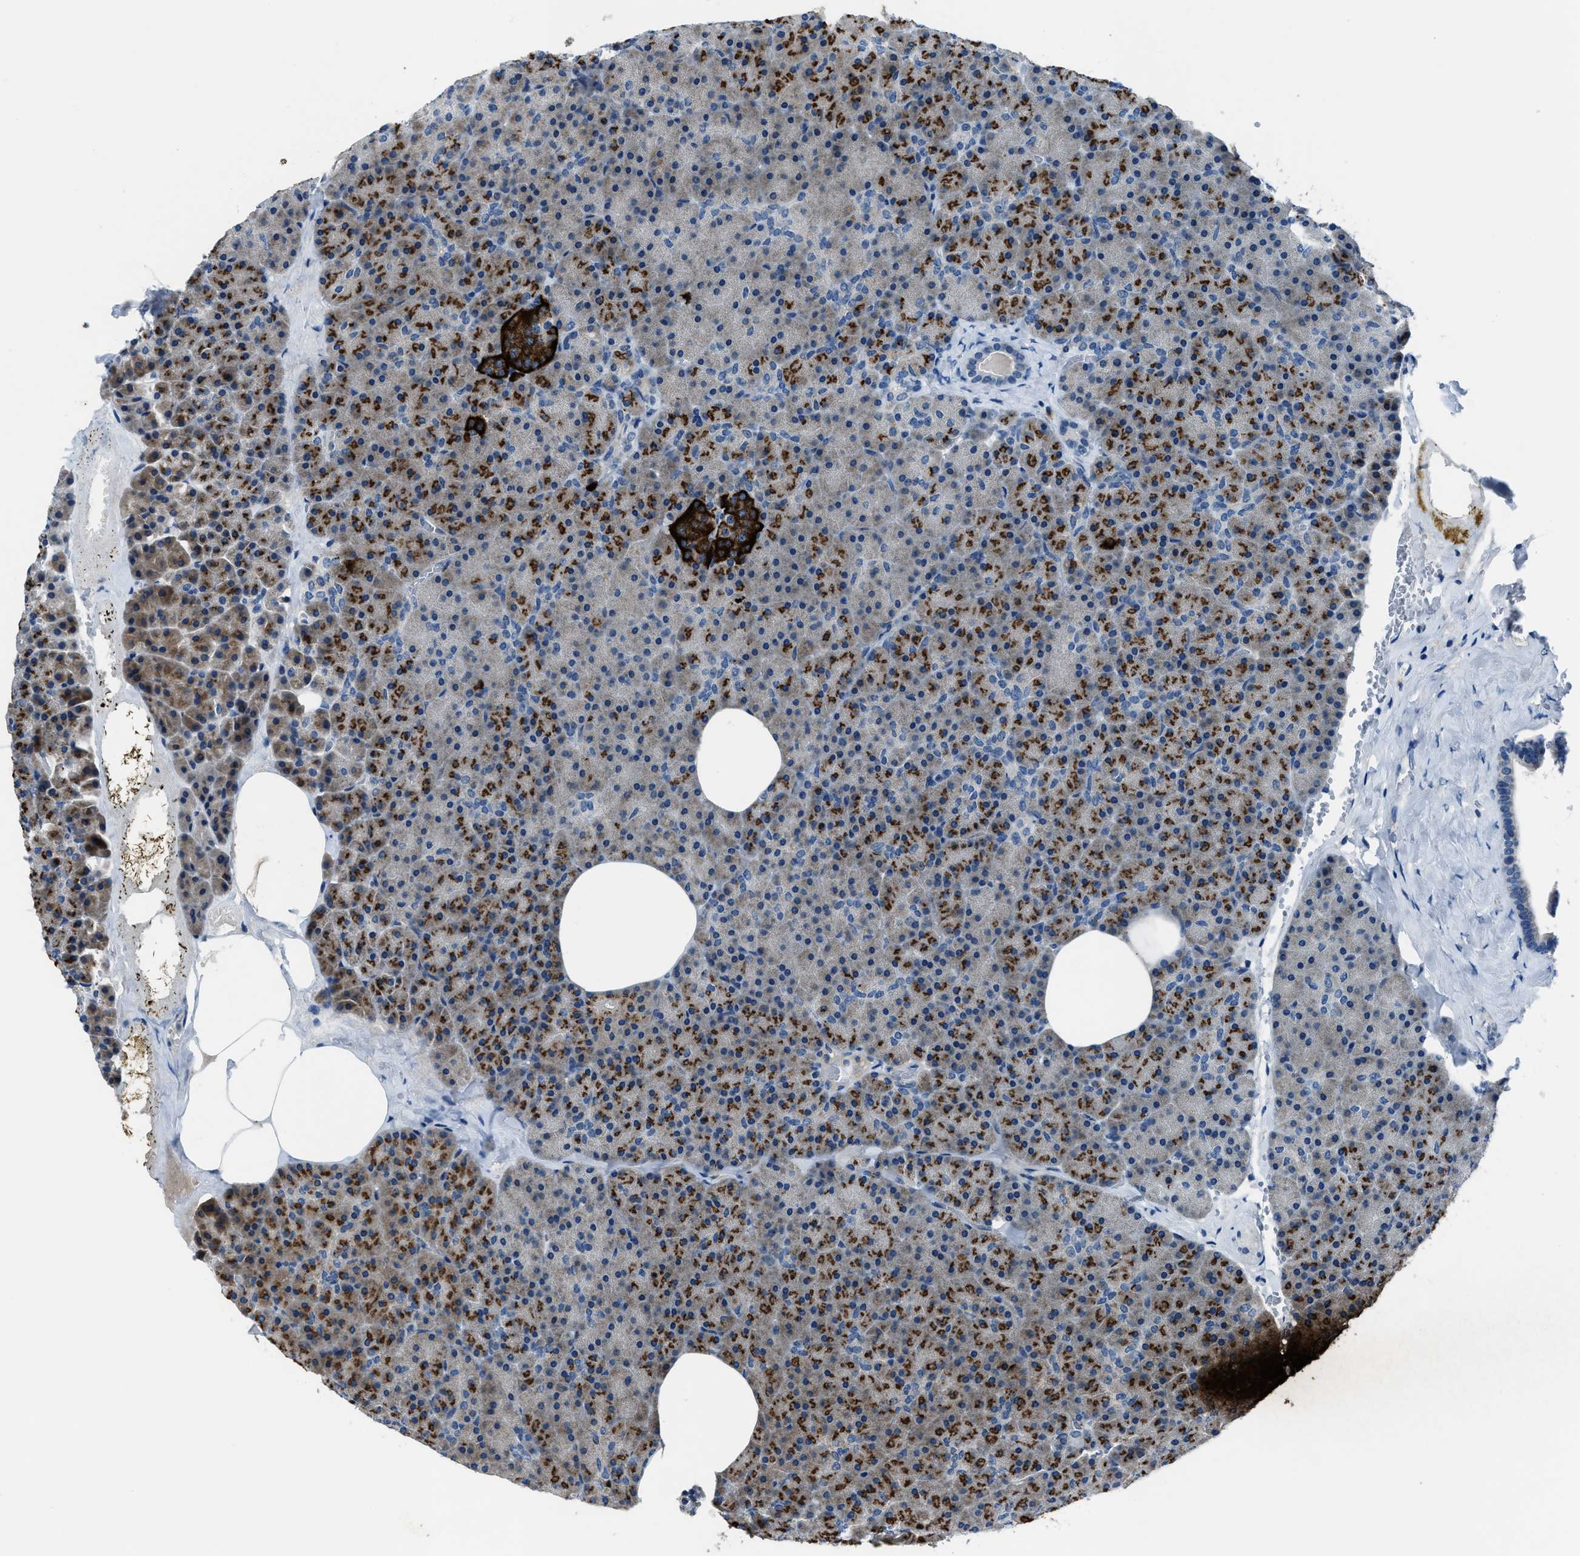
{"staining": {"intensity": "strong", "quantity": "25%-75%", "location": "cytoplasmic/membranous"}, "tissue": "pancreas", "cell_type": "Exocrine glandular cells", "image_type": "normal", "snomed": [{"axis": "morphology", "description": "Normal tissue, NOS"}, {"axis": "topography", "description": "Pancreas"}], "caption": "The histopathology image shows staining of normal pancreas, revealing strong cytoplasmic/membranous protein expression (brown color) within exocrine glandular cells. The staining was performed using DAB, with brown indicating positive protein expression. Nuclei are stained blue with hematoxylin.", "gene": "ADAM2", "patient": {"sex": "female", "age": 35}}